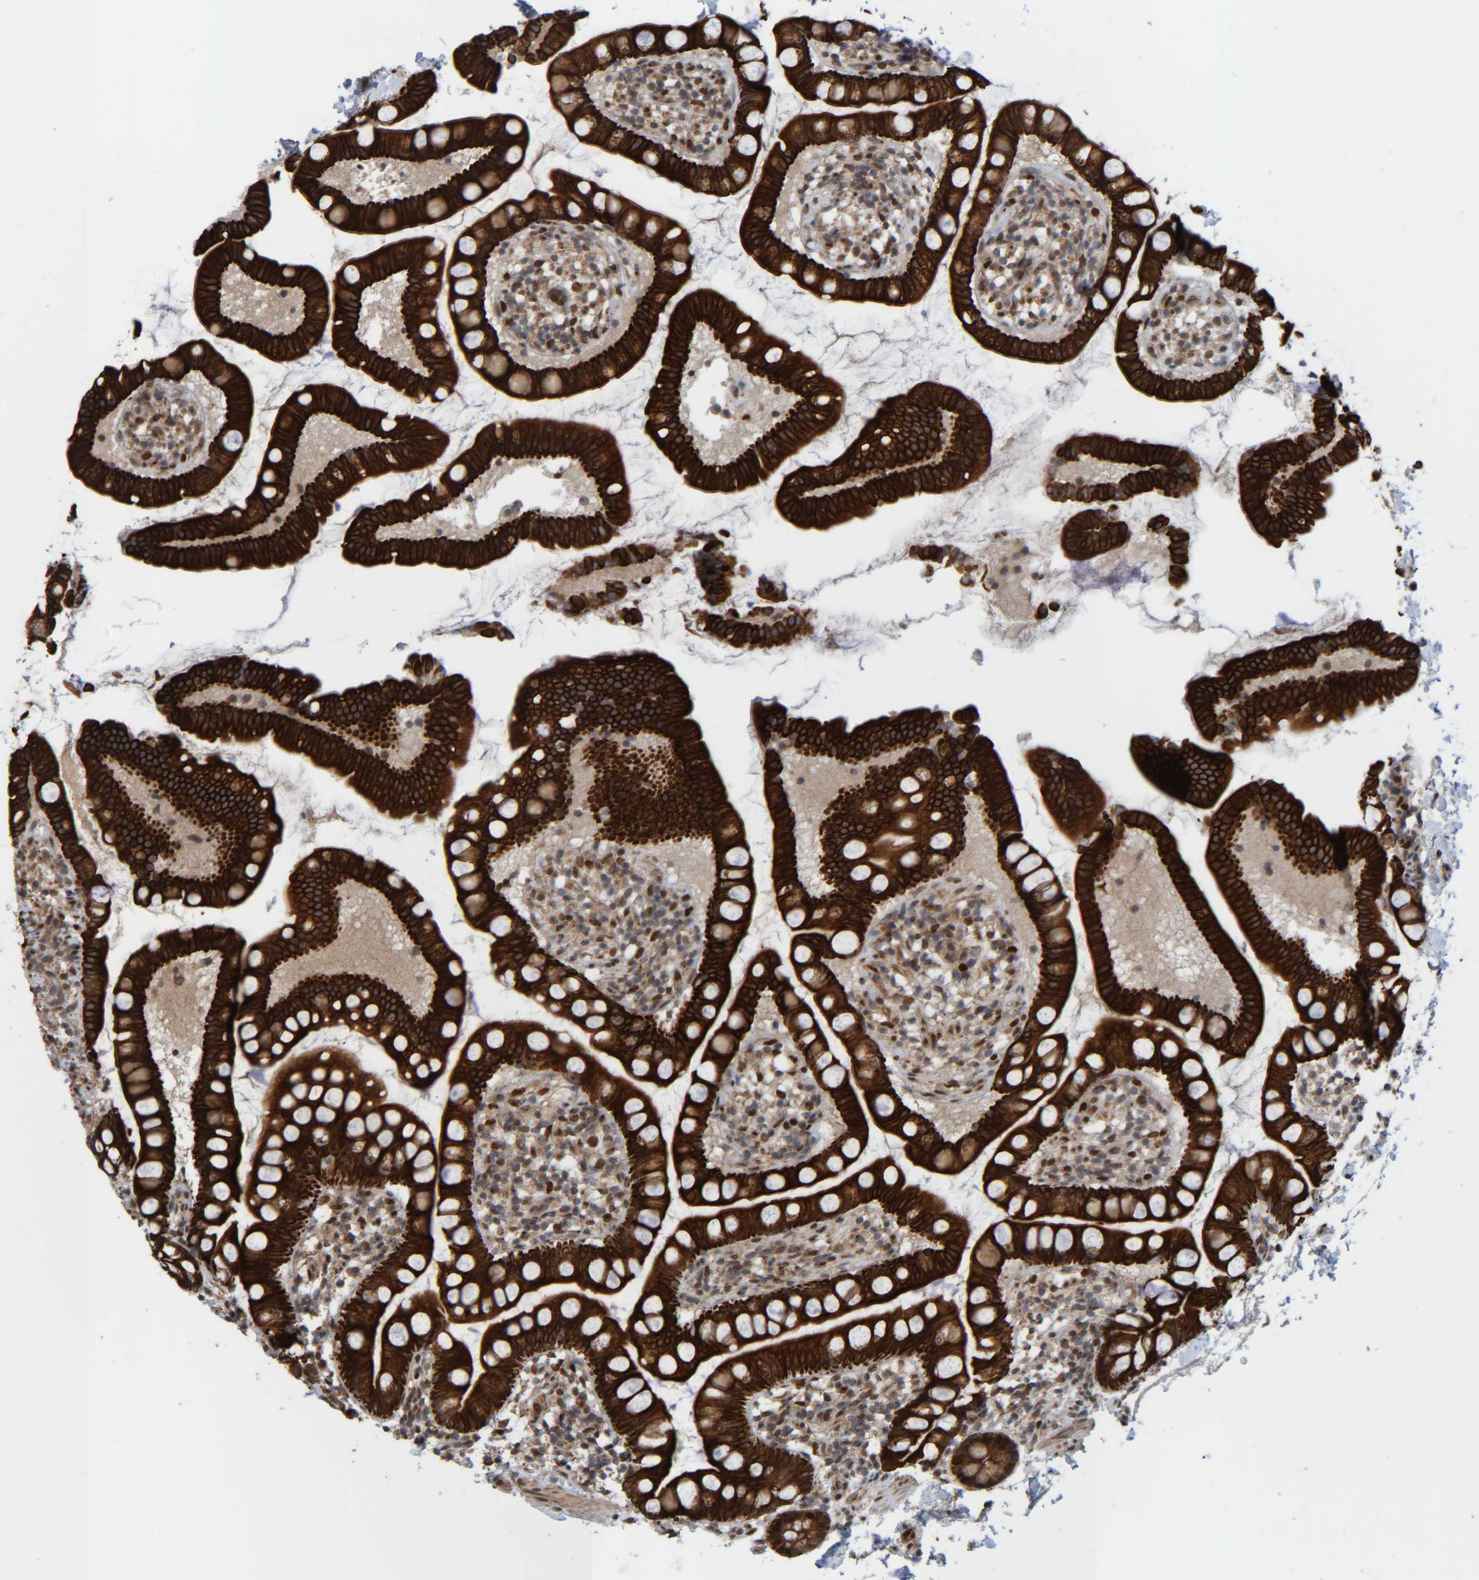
{"staining": {"intensity": "strong", "quantity": ">75%", "location": "cytoplasmic/membranous"}, "tissue": "small intestine", "cell_type": "Glandular cells", "image_type": "normal", "snomed": [{"axis": "morphology", "description": "Normal tissue, NOS"}, {"axis": "topography", "description": "Small intestine"}], "caption": "Unremarkable small intestine reveals strong cytoplasmic/membranous positivity in about >75% of glandular cells (Stains: DAB (3,3'-diaminobenzidine) in brown, nuclei in blue, Microscopy: brightfield microscopy at high magnification)..", "gene": "CCDC57", "patient": {"sex": "female", "age": 84}}